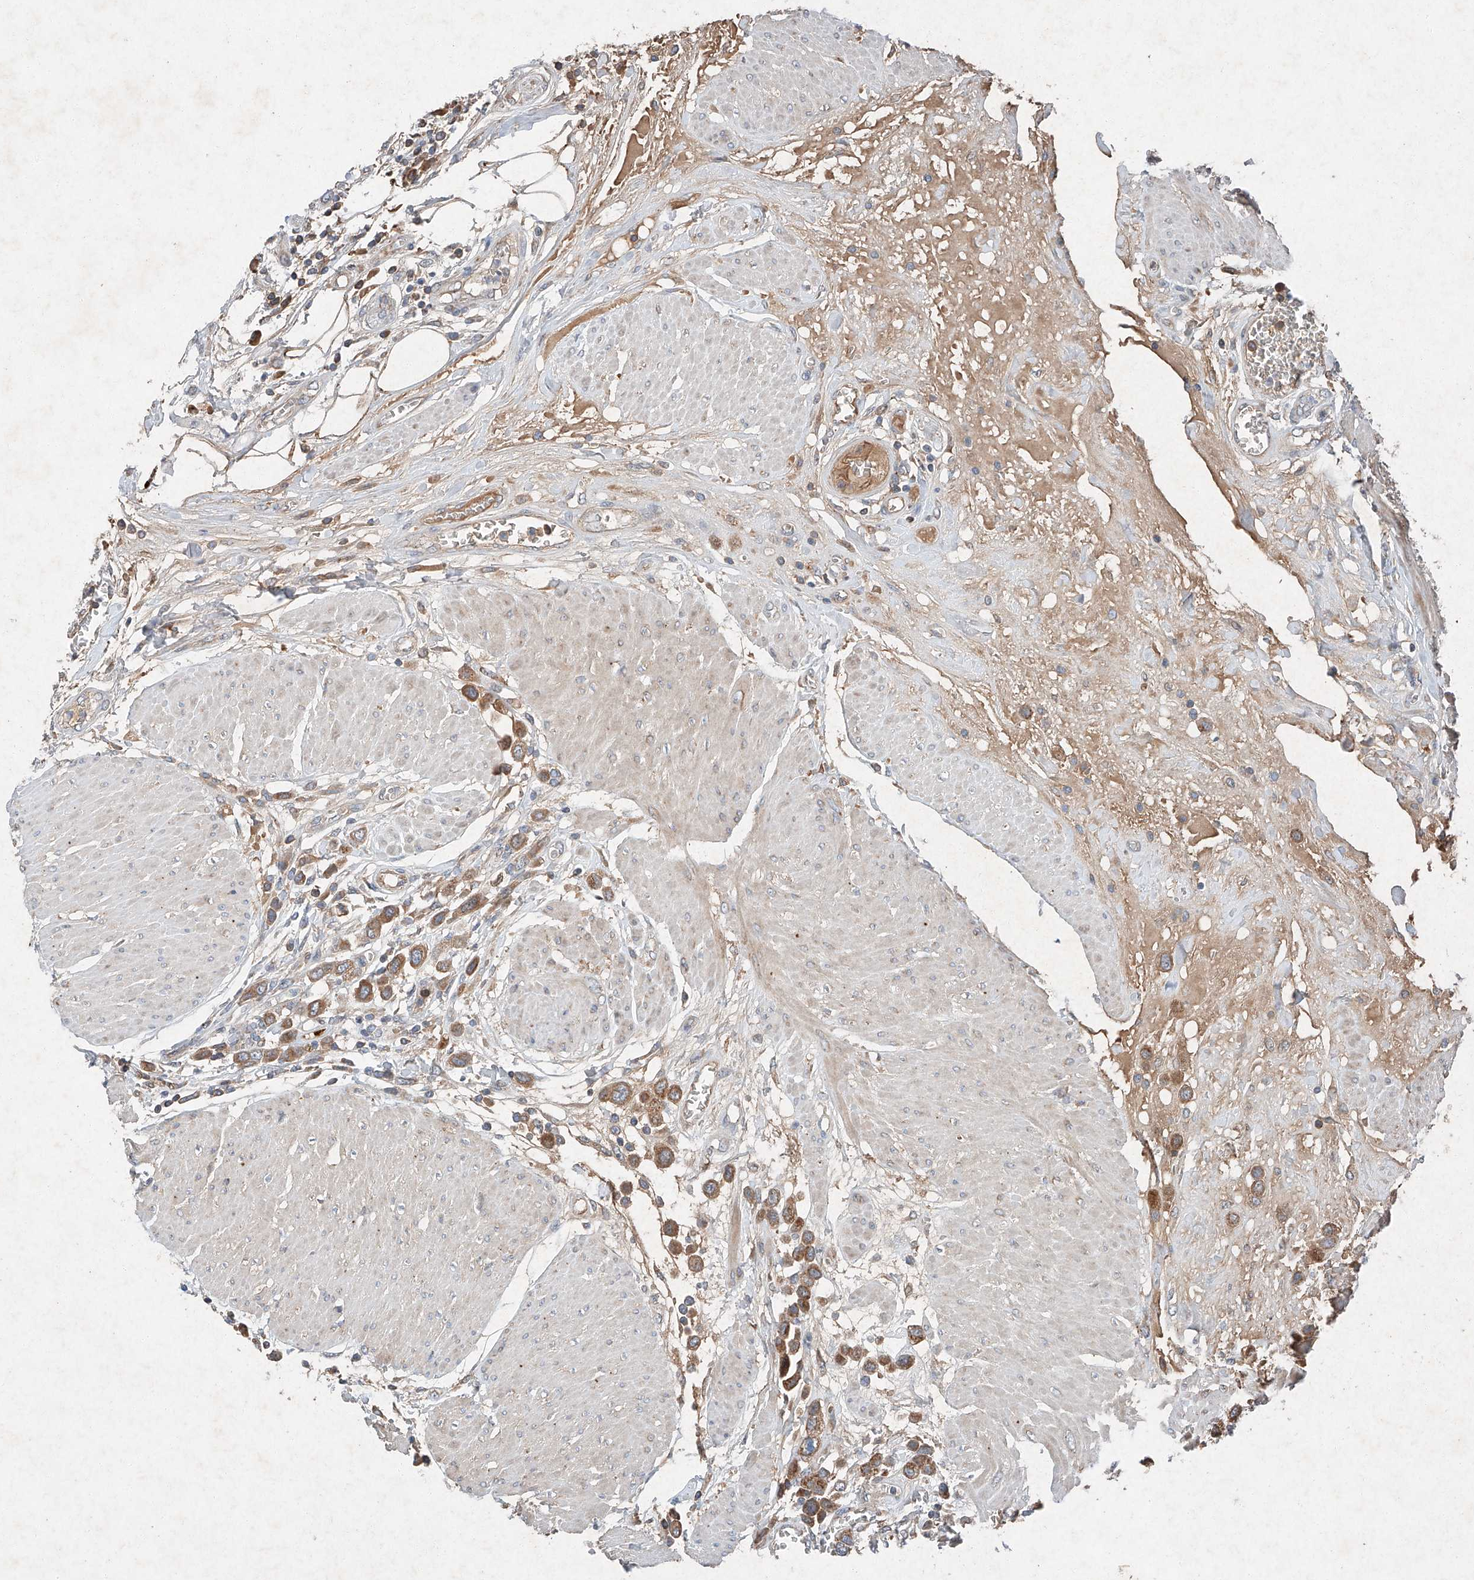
{"staining": {"intensity": "moderate", "quantity": ">75%", "location": "cytoplasmic/membranous"}, "tissue": "urothelial cancer", "cell_type": "Tumor cells", "image_type": "cancer", "snomed": [{"axis": "morphology", "description": "Urothelial carcinoma, High grade"}, {"axis": "topography", "description": "Urinary bladder"}], "caption": "Protein staining shows moderate cytoplasmic/membranous staining in approximately >75% of tumor cells in high-grade urothelial carcinoma.", "gene": "RUSC1", "patient": {"sex": "male", "age": 50}}